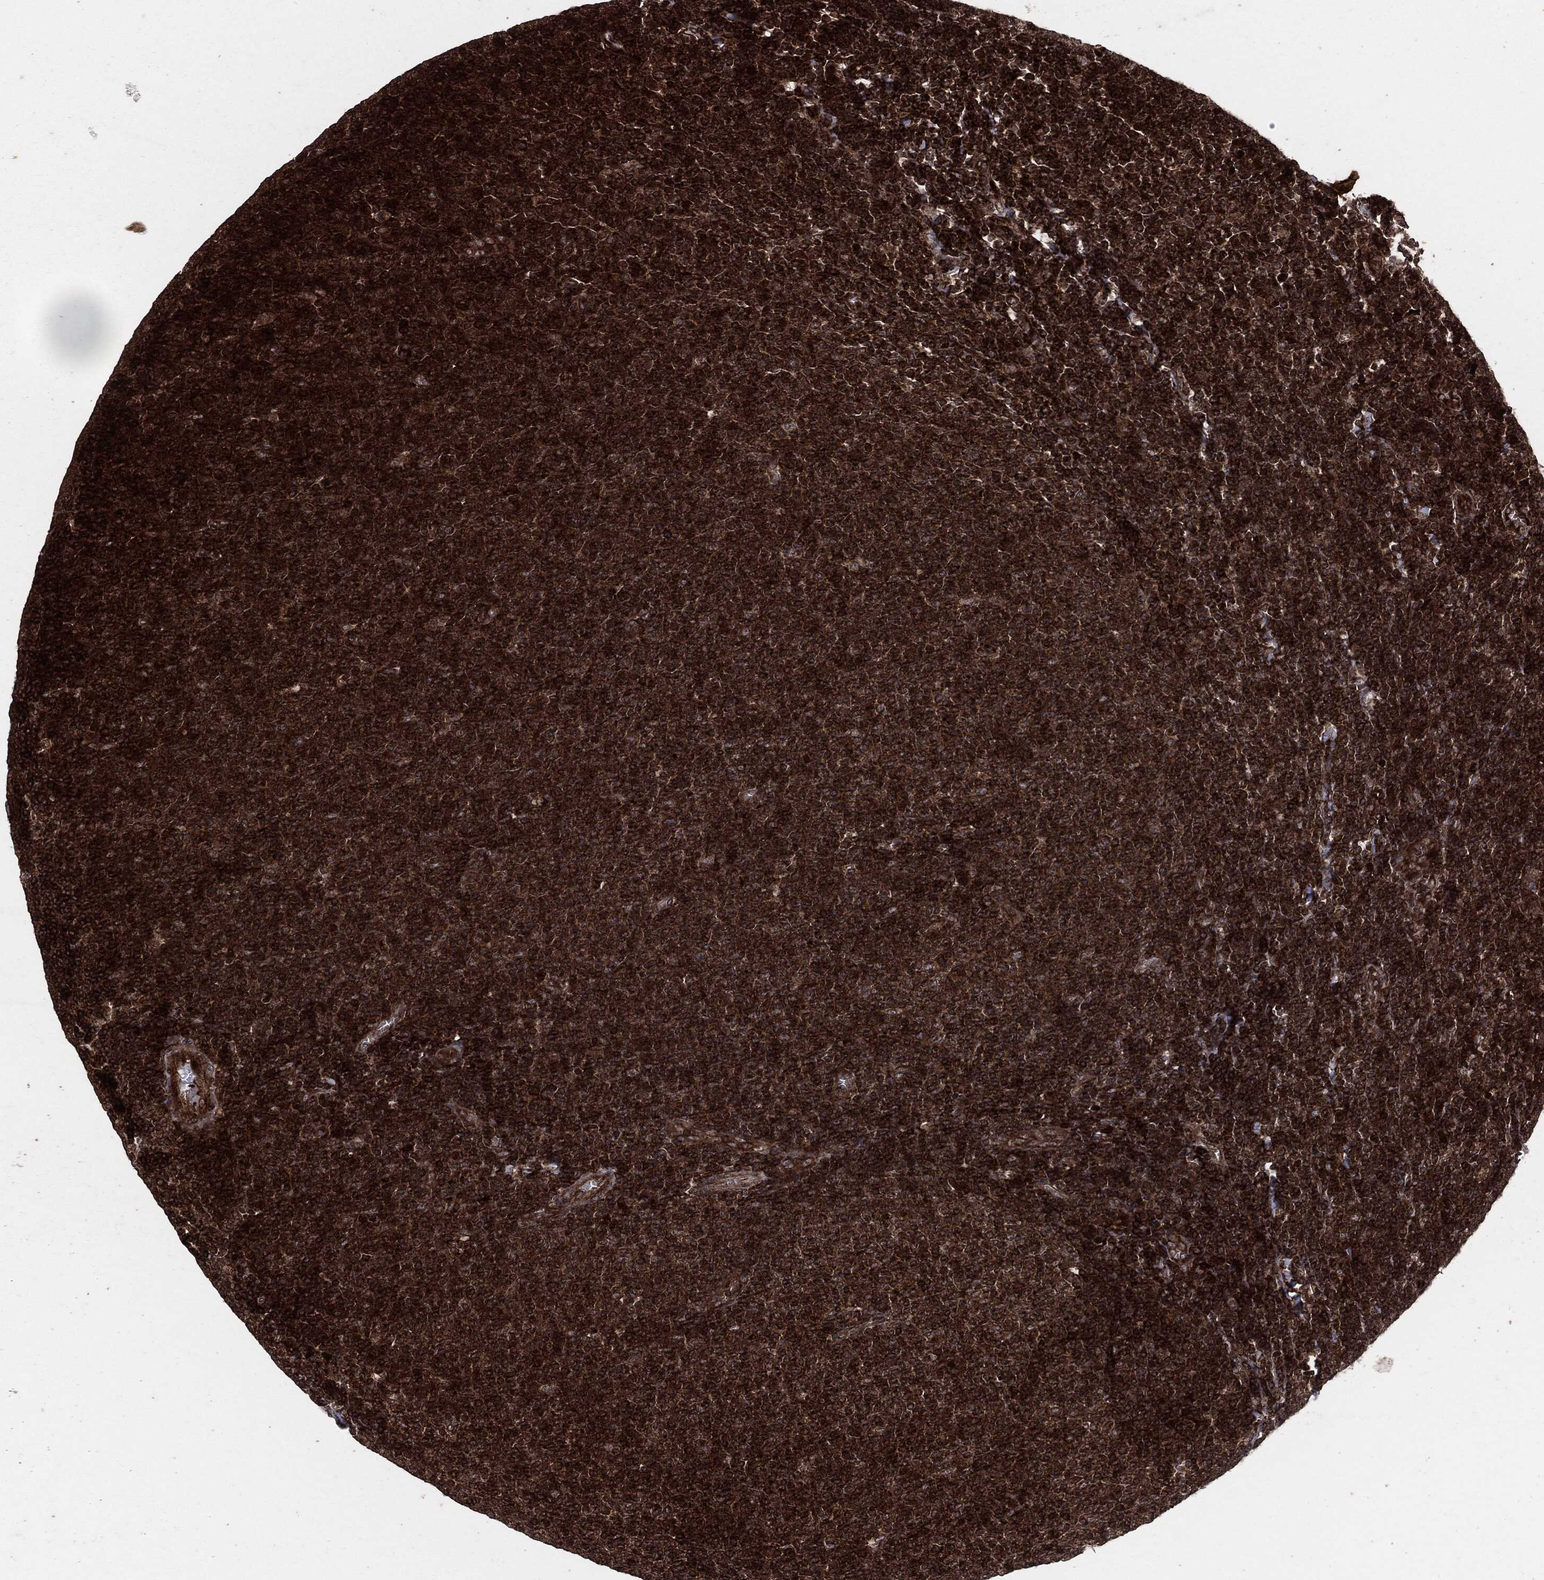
{"staining": {"intensity": "strong", "quantity": ">75%", "location": "cytoplasmic/membranous"}, "tissue": "lymphoma", "cell_type": "Tumor cells", "image_type": "cancer", "snomed": [{"axis": "morphology", "description": "Malignant lymphoma, non-Hodgkin's type, Low grade"}, {"axis": "topography", "description": "Lymph node"}], "caption": "A photomicrograph of human lymphoma stained for a protein demonstrates strong cytoplasmic/membranous brown staining in tumor cells.", "gene": "IFIT1", "patient": {"sex": "male", "age": 52}}